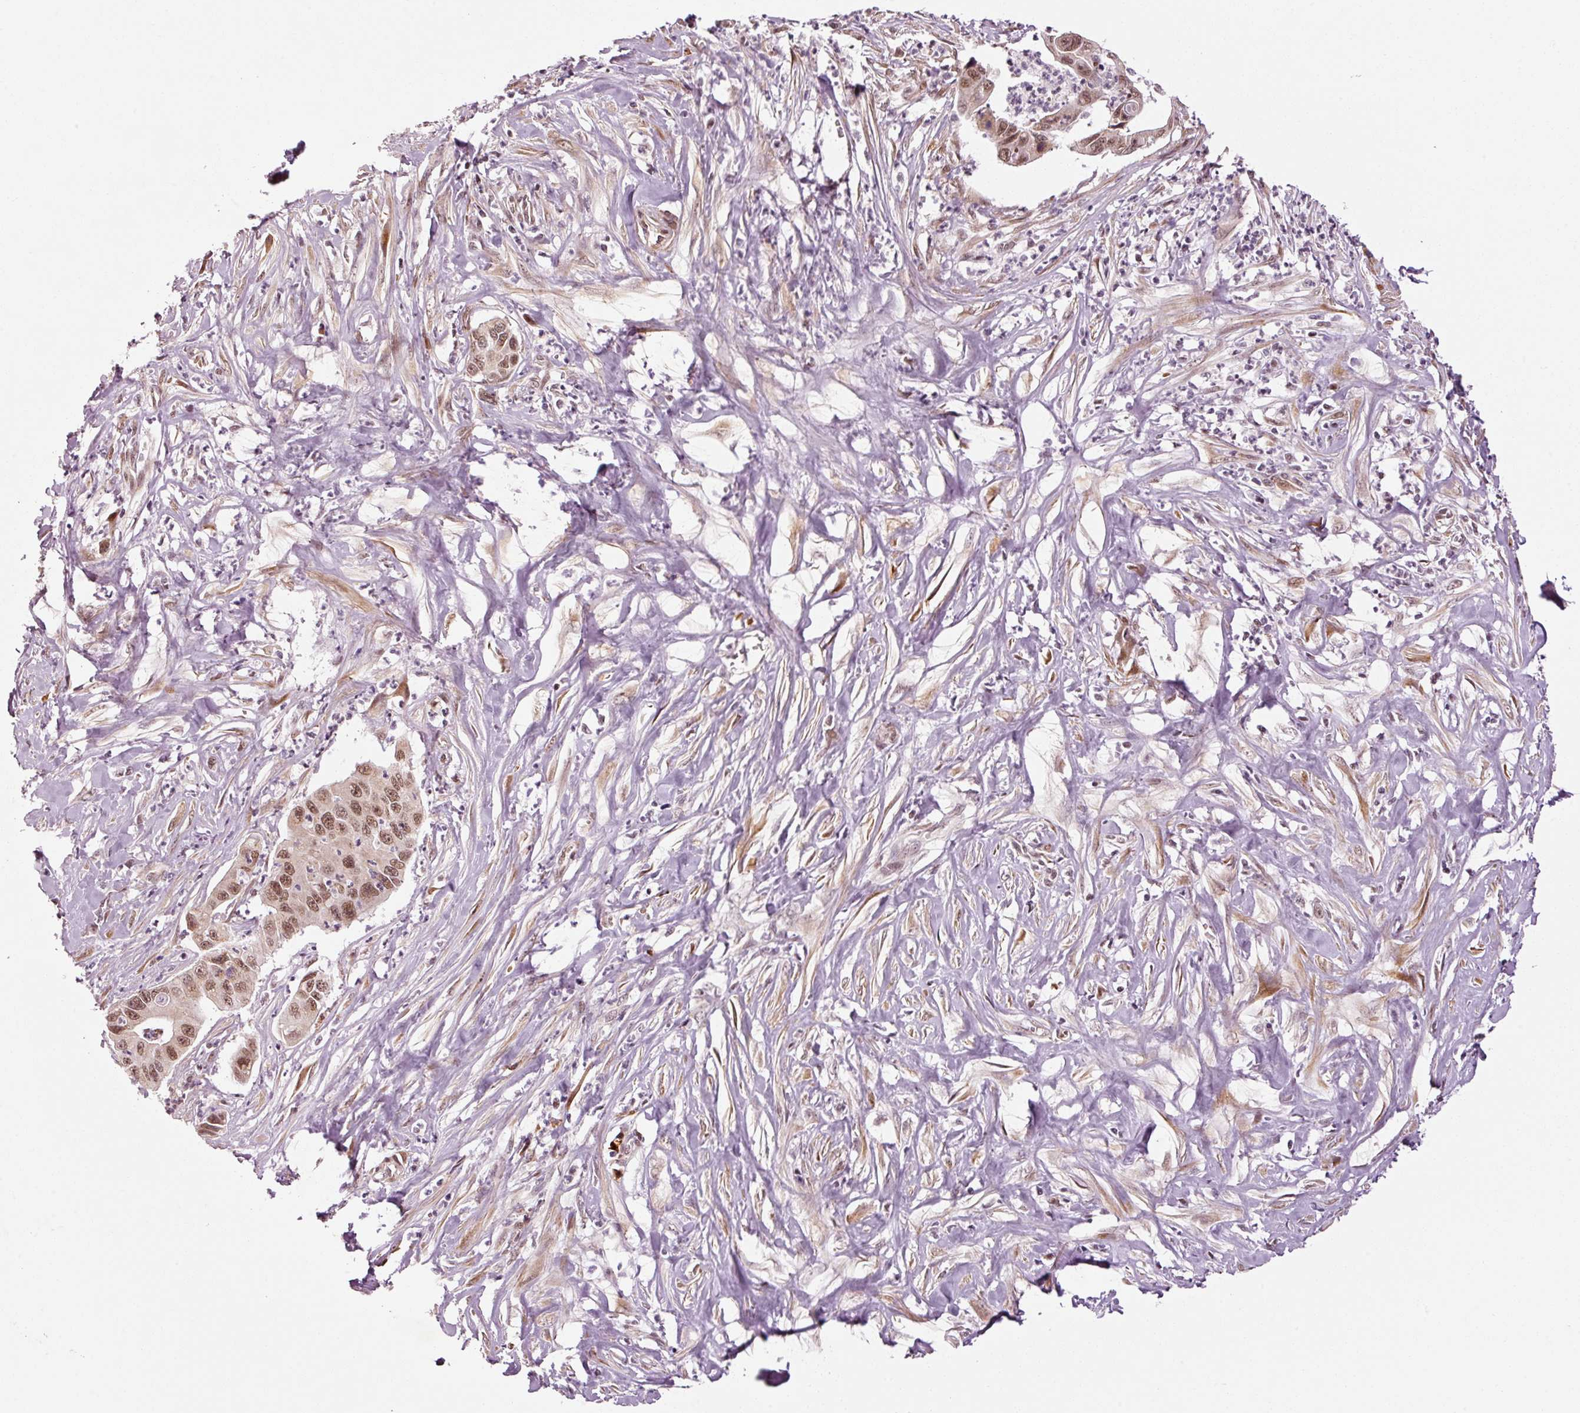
{"staining": {"intensity": "moderate", "quantity": ">75%", "location": "nuclear"}, "tissue": "pancreatic cancer", "cell_type": "Tumor cells", "image_type": "cancer", "snomed": [{"axis": "morphology", "description": "Adenocarcinoma, NOS"}, {"axis": "topography", "description": "Pancreas"}], "caption": "An immunohistochemistry photomicrograph of tumor tissue is shown. Protein staining in brown highlights moderate nuclear positivity in pancreatic cancer within tumor cells. The protein is stained brown, and the nuclei are stained in blue (DAB (3,3'-diaminobenzidine) IHC with brightfield microscopy, high magnification).", "gene": "ANKRD20A1", "patient": {"sex": "male", "age": 73}}